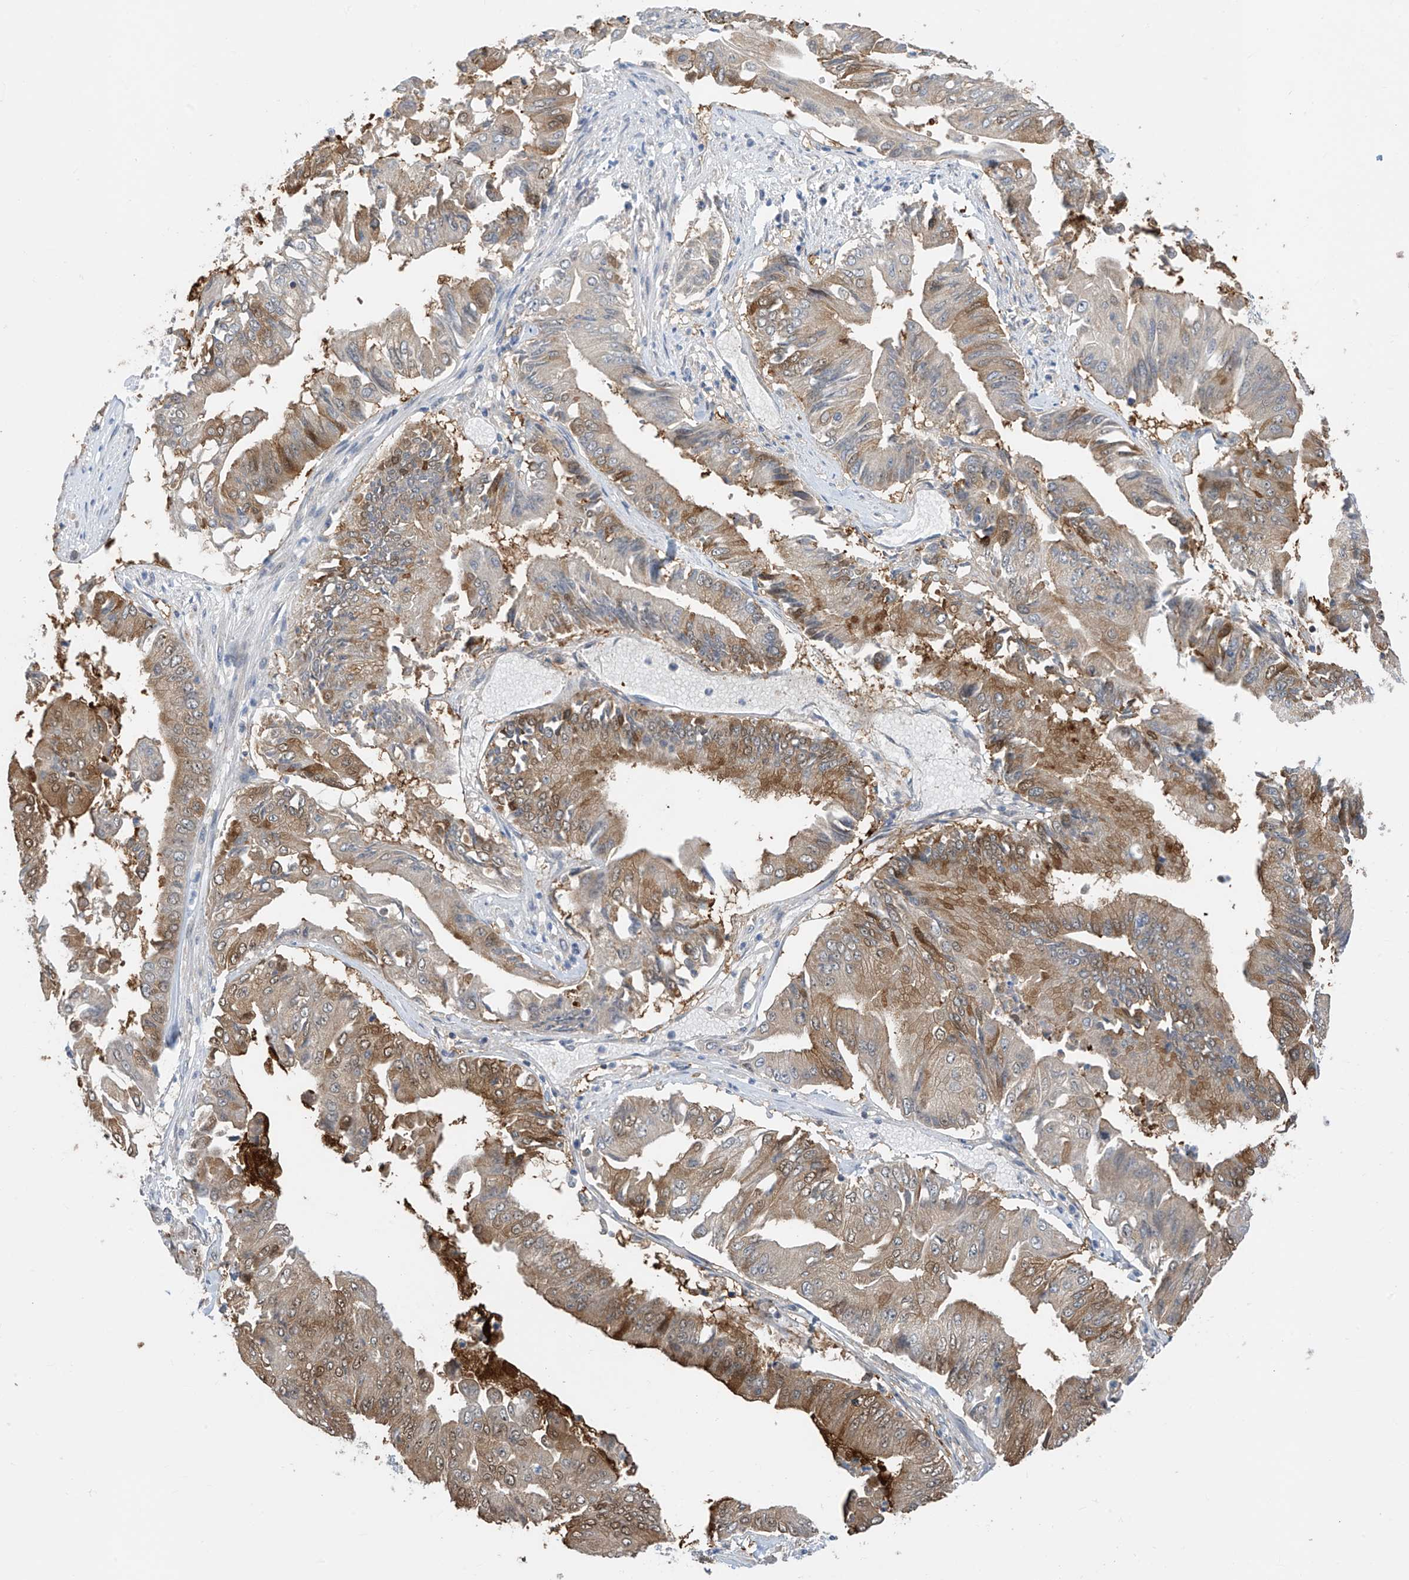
{"staining": {"intensity": "moderate", "quantity": "25%-75%", "location": "cytoplasmic/membranous,nuclear"}, "tissue": "pancreatic cancer", "cell_type": "Tumor cells", "image_type": "cancer", "snomed": [{"axis": "morphology", "description": "Adenocarcinoma, NOS"}, {"axis": "topography", "description": "Pancreas"}], "caption": "The image demonstrates immunohistochemical staining of pancreatic cancer (adenocarcinoma). There is moderate cytoplasmic/membranous and nuclear staining is present in approximately 25%-75% of tumor cells.", "gene": "TTC38", "patient": {"sex": "female", "age": 77}}